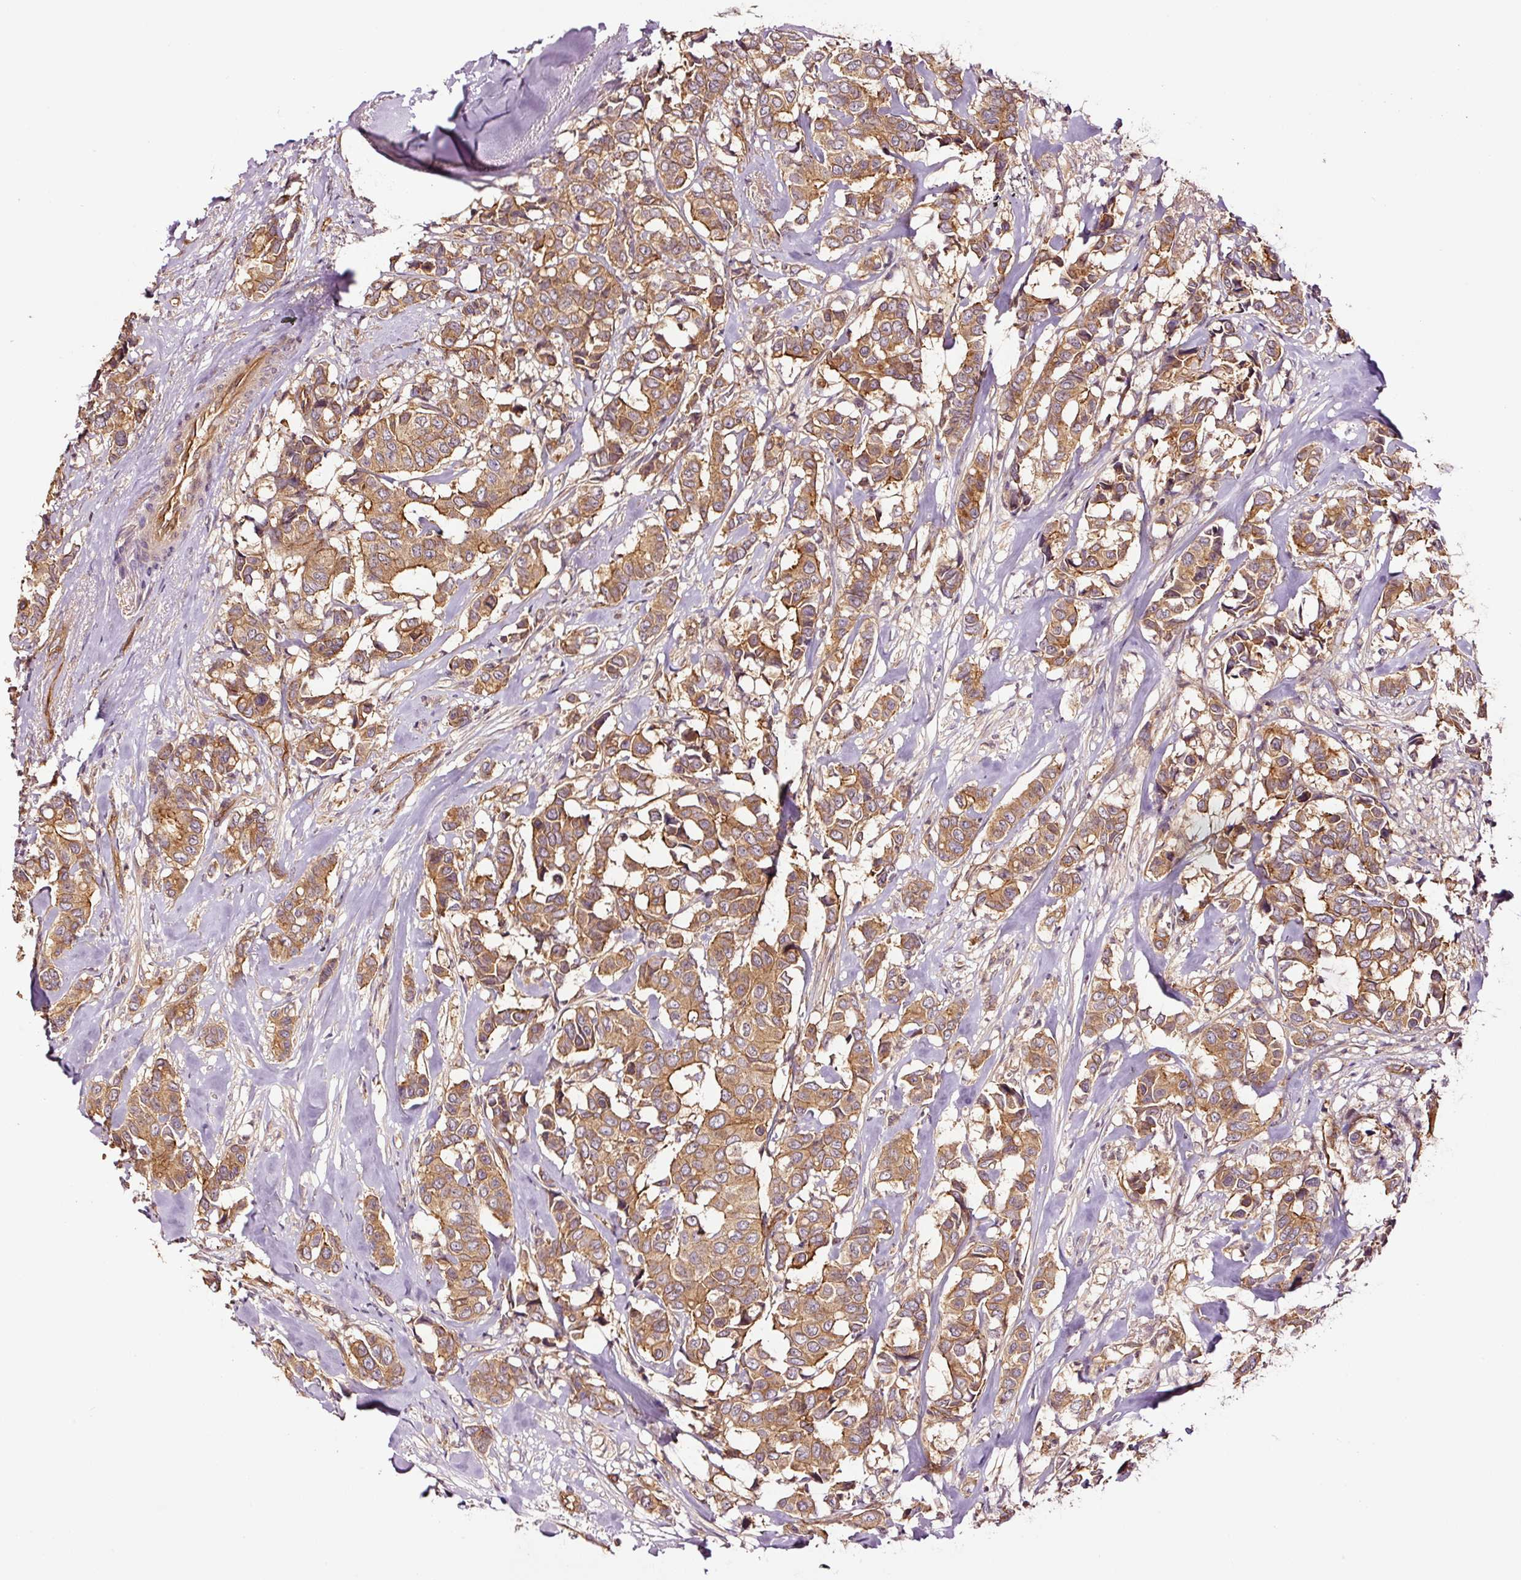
{"staining": {"intensity": "moderate", "quantity": ">75%", "location": "cytoplasmic/membranous"}, "tissue": "breast cancer", "cell_type": "Tumor cells", "image_type": "cancer", "snomed": [{"axis": "morphology", "description": "Duct carcinoma"}, {"axis": "topography", "description": "Breast"}], "caption": "Protein staining of intraductal carcinoma (breast) tissue reveals moderate cytoplasmic/membranous expression in about >75% of tumor cells.", "gene": "METAP1", "patient": {"sex": "female", "age": 87}}